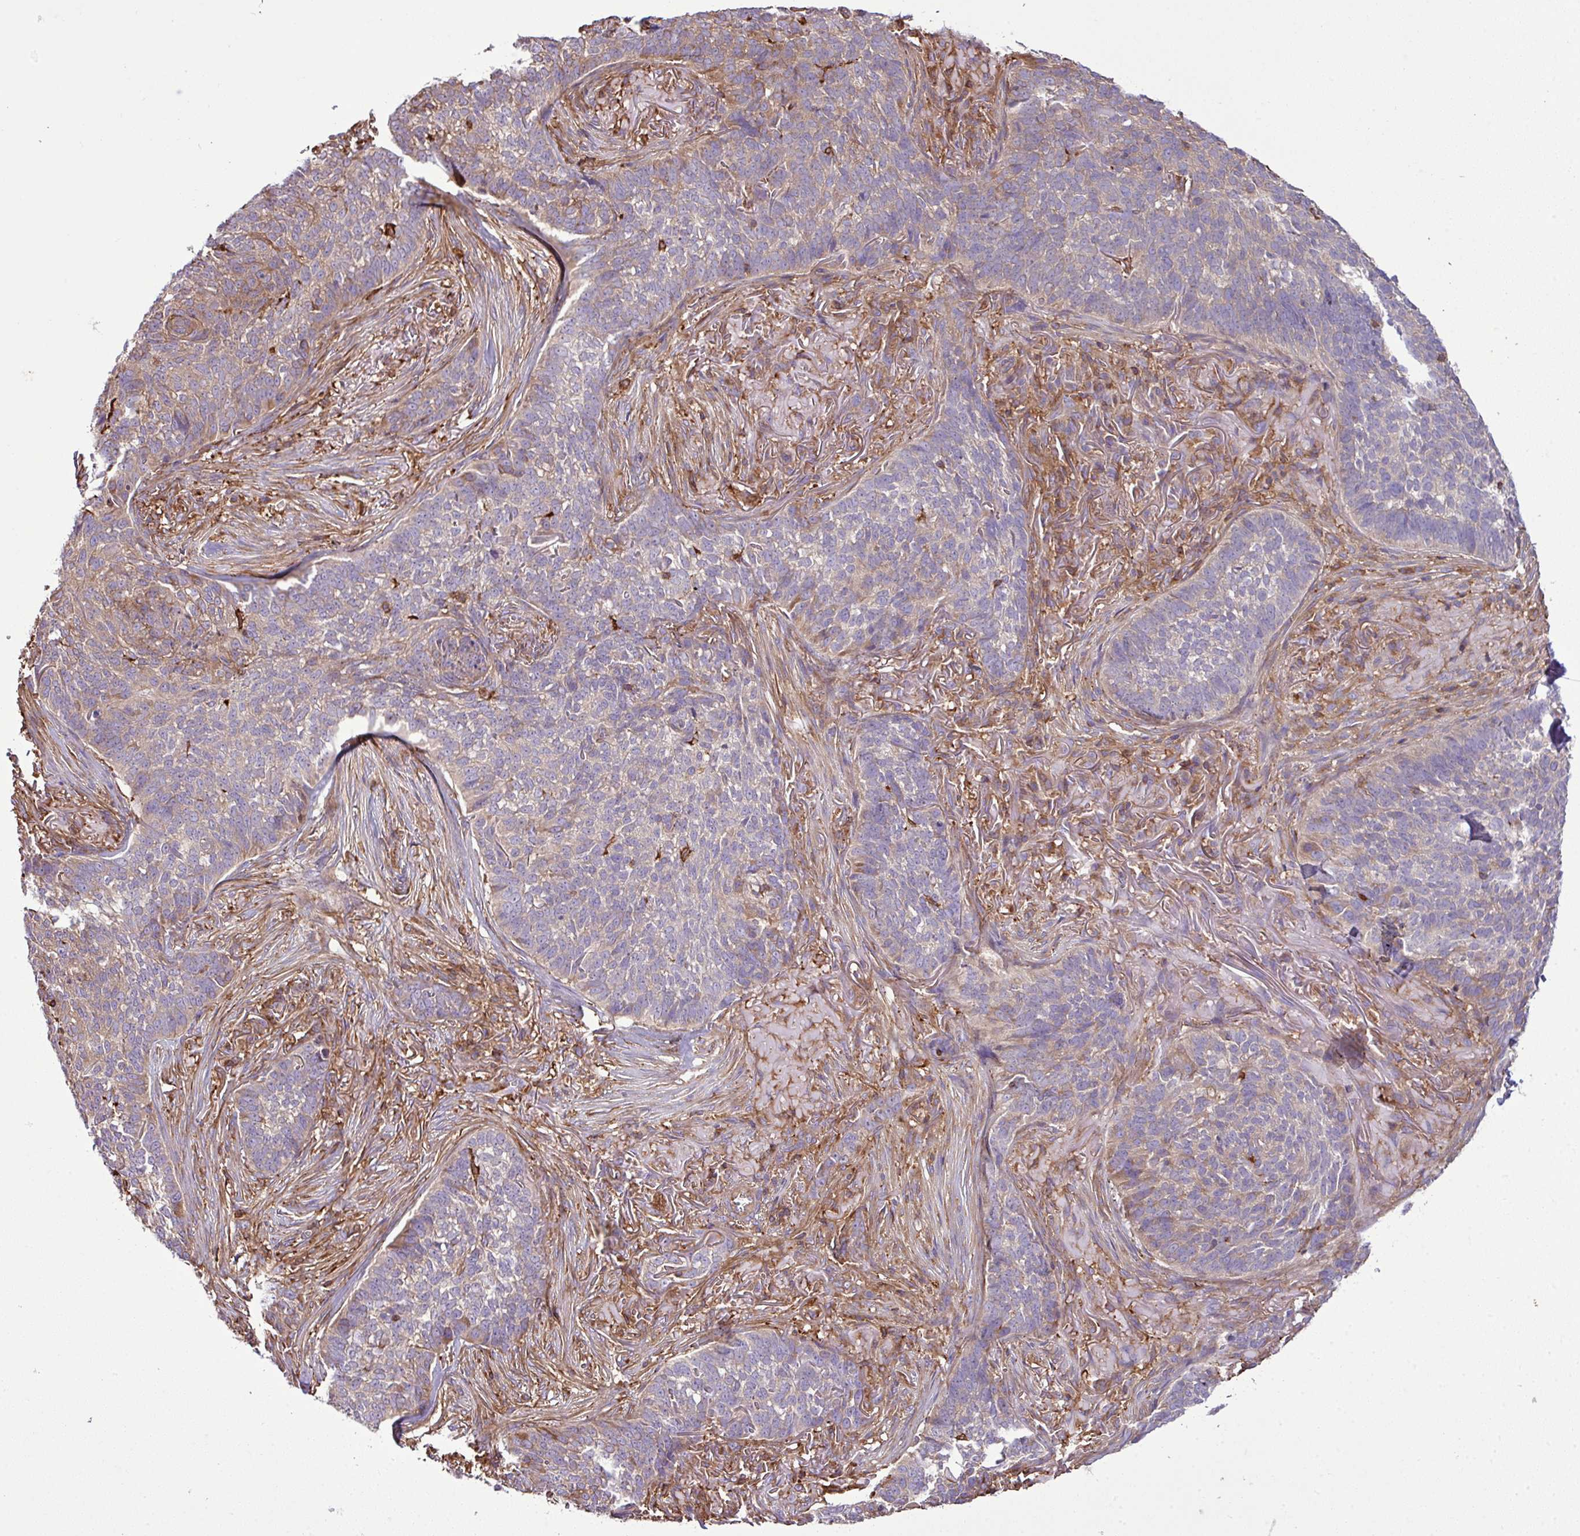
{"staining": {"intensity": "weak", "quantity": "<25%", "location": "cytoplasmic/membranous"}, "tissue": "skin cancer", "cell_type": "Tumor cells", "image_type": "cancer", "snomed": [{"axis": "morphology", "description": "Basal cell carcinoma"}, {"axis": "topography", "description": "Skin"}], "caption": "Immunohistochemistry of skin cancer demonstrates no staining in tumor cells.", "gene": "PGAP6", "patient": {"sex": "male", "age": 85}}